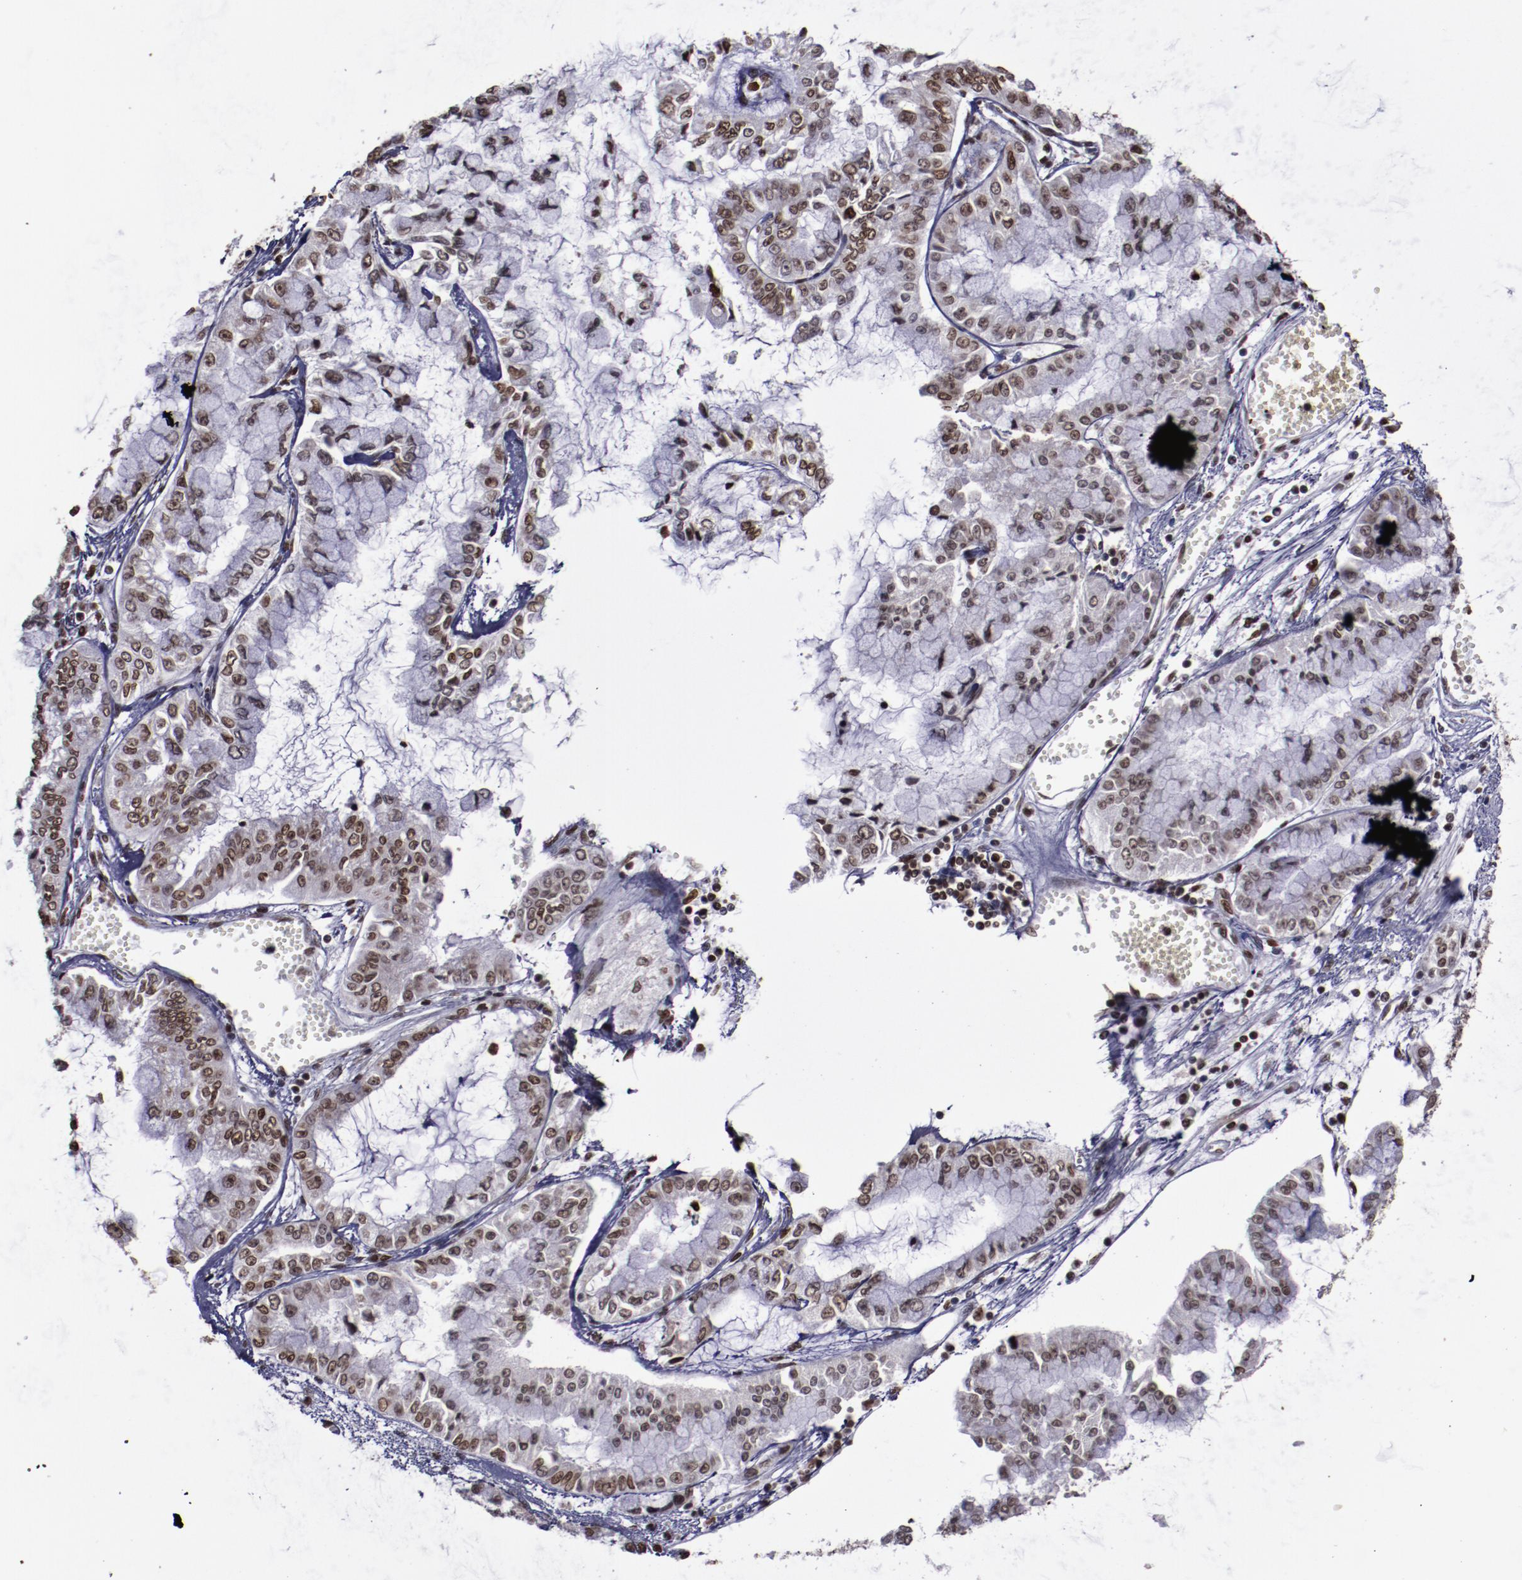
{"staining": {"intensity": "moderate", "quantity": ">75%", "location": "nuclear"}, "tissue": "liver cancer", "cell_type": "Tumor cells", "image_type": "cancer", "snomed": [{"axis": "morphology", "description": "Cholangiocarcinoma"}, {"axis": "topography", "description": "Liver"}], "caption": "DAB immunohistochemical staining of liver cancer (cholangiocarcinoma) shows moderate nuclear protein expression in approximately >75% of tumor cells.", "gene": "APEX1", "patient": {"sex": "female", "age": 79}}